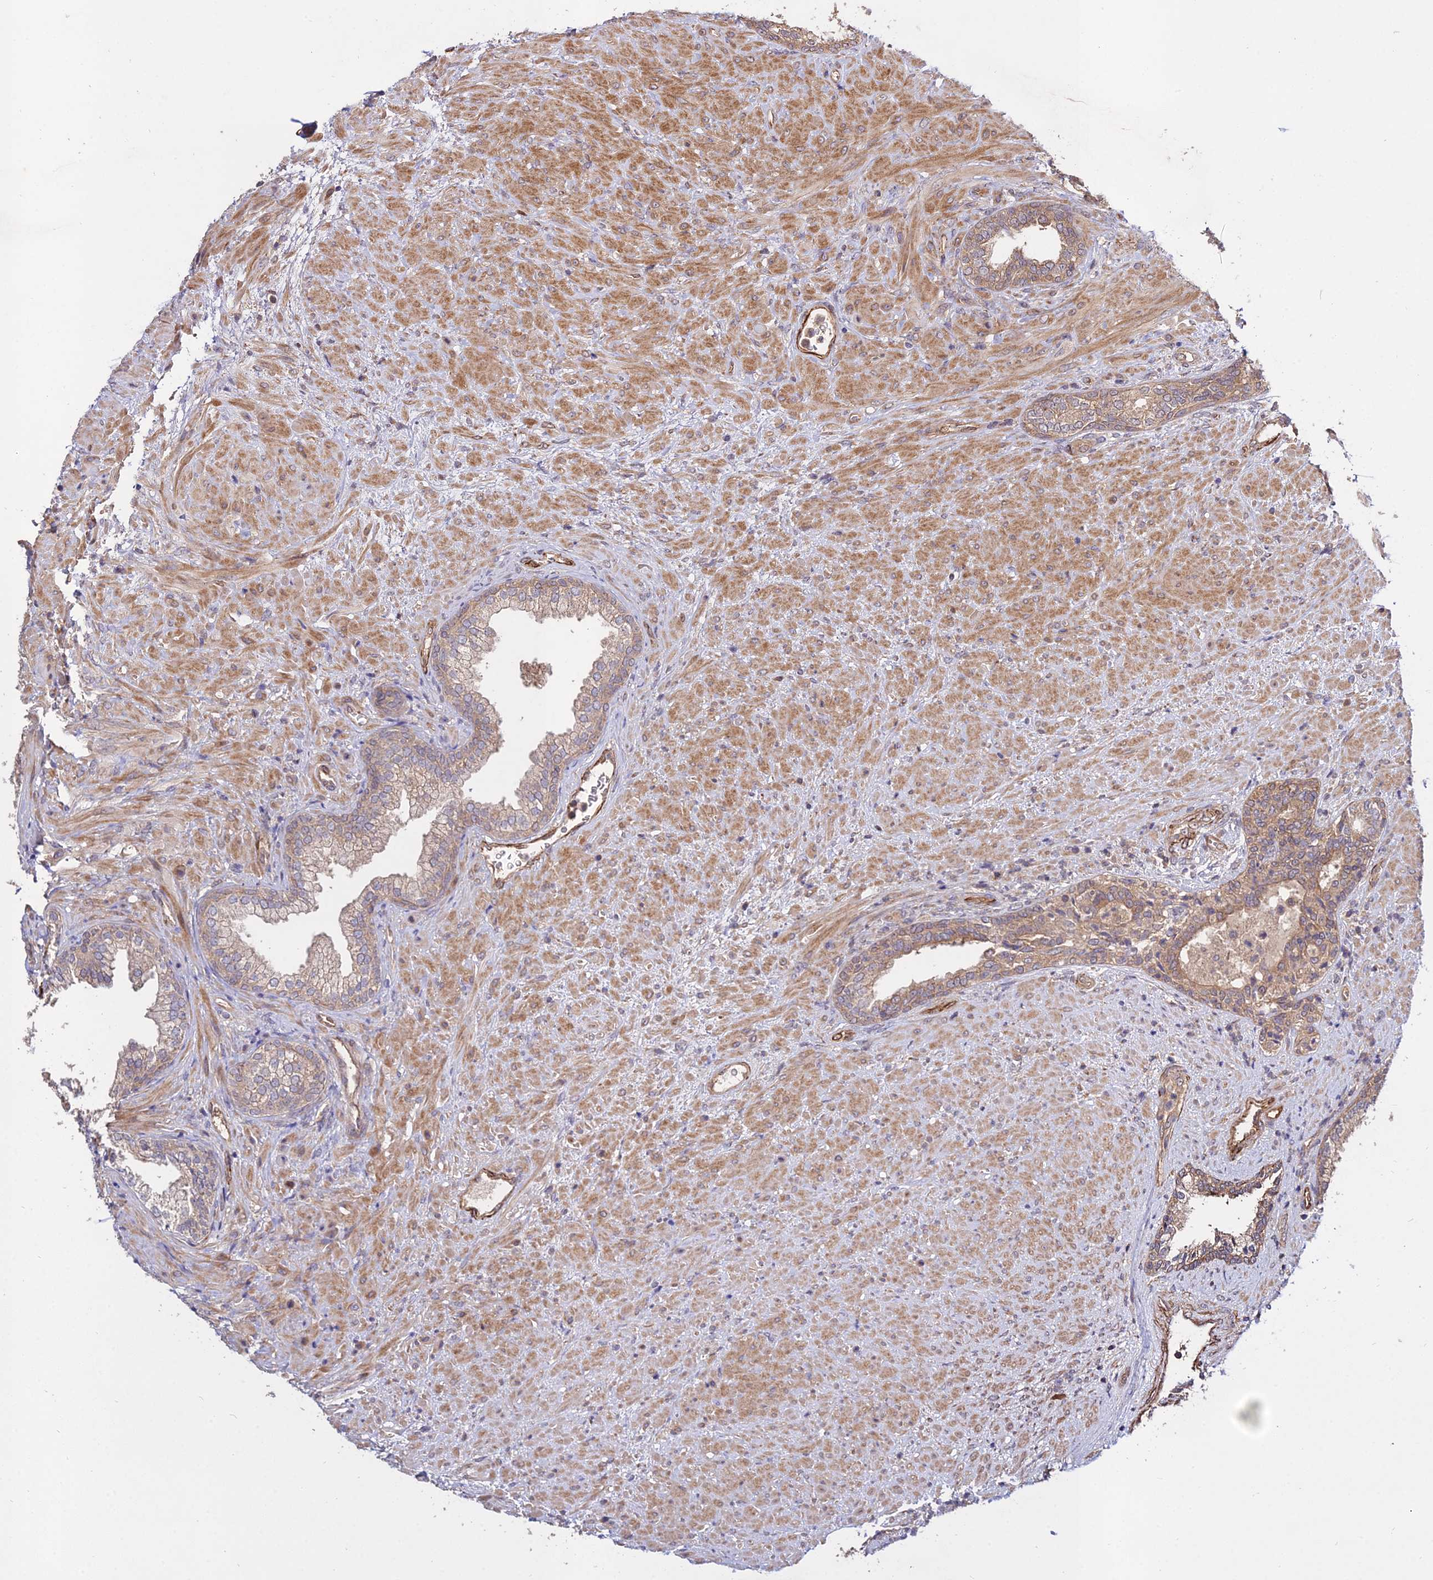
{"staining": {"intensity": "weak", "quantity": ">75%", "location": "cytoplasmic/membranous"}, "tissue": "prostate", "cell_type": "Glandular cells", "image_type": "normal", "snomed": [{"axis": "morphology", "description": "Normal tissue, NOS"}, {"axis": "topography", "description": "Prostate"}], "caption": "Immunohistochemistry (IHC) image of unremarkable human prostate stained for a protein (brown), which exhibits low levels of weak cytoplasmic/membranous staining in about >75% of glandular cells.", "gene": "GRTP1", "patient": {"sex": "male", "age": 76}}